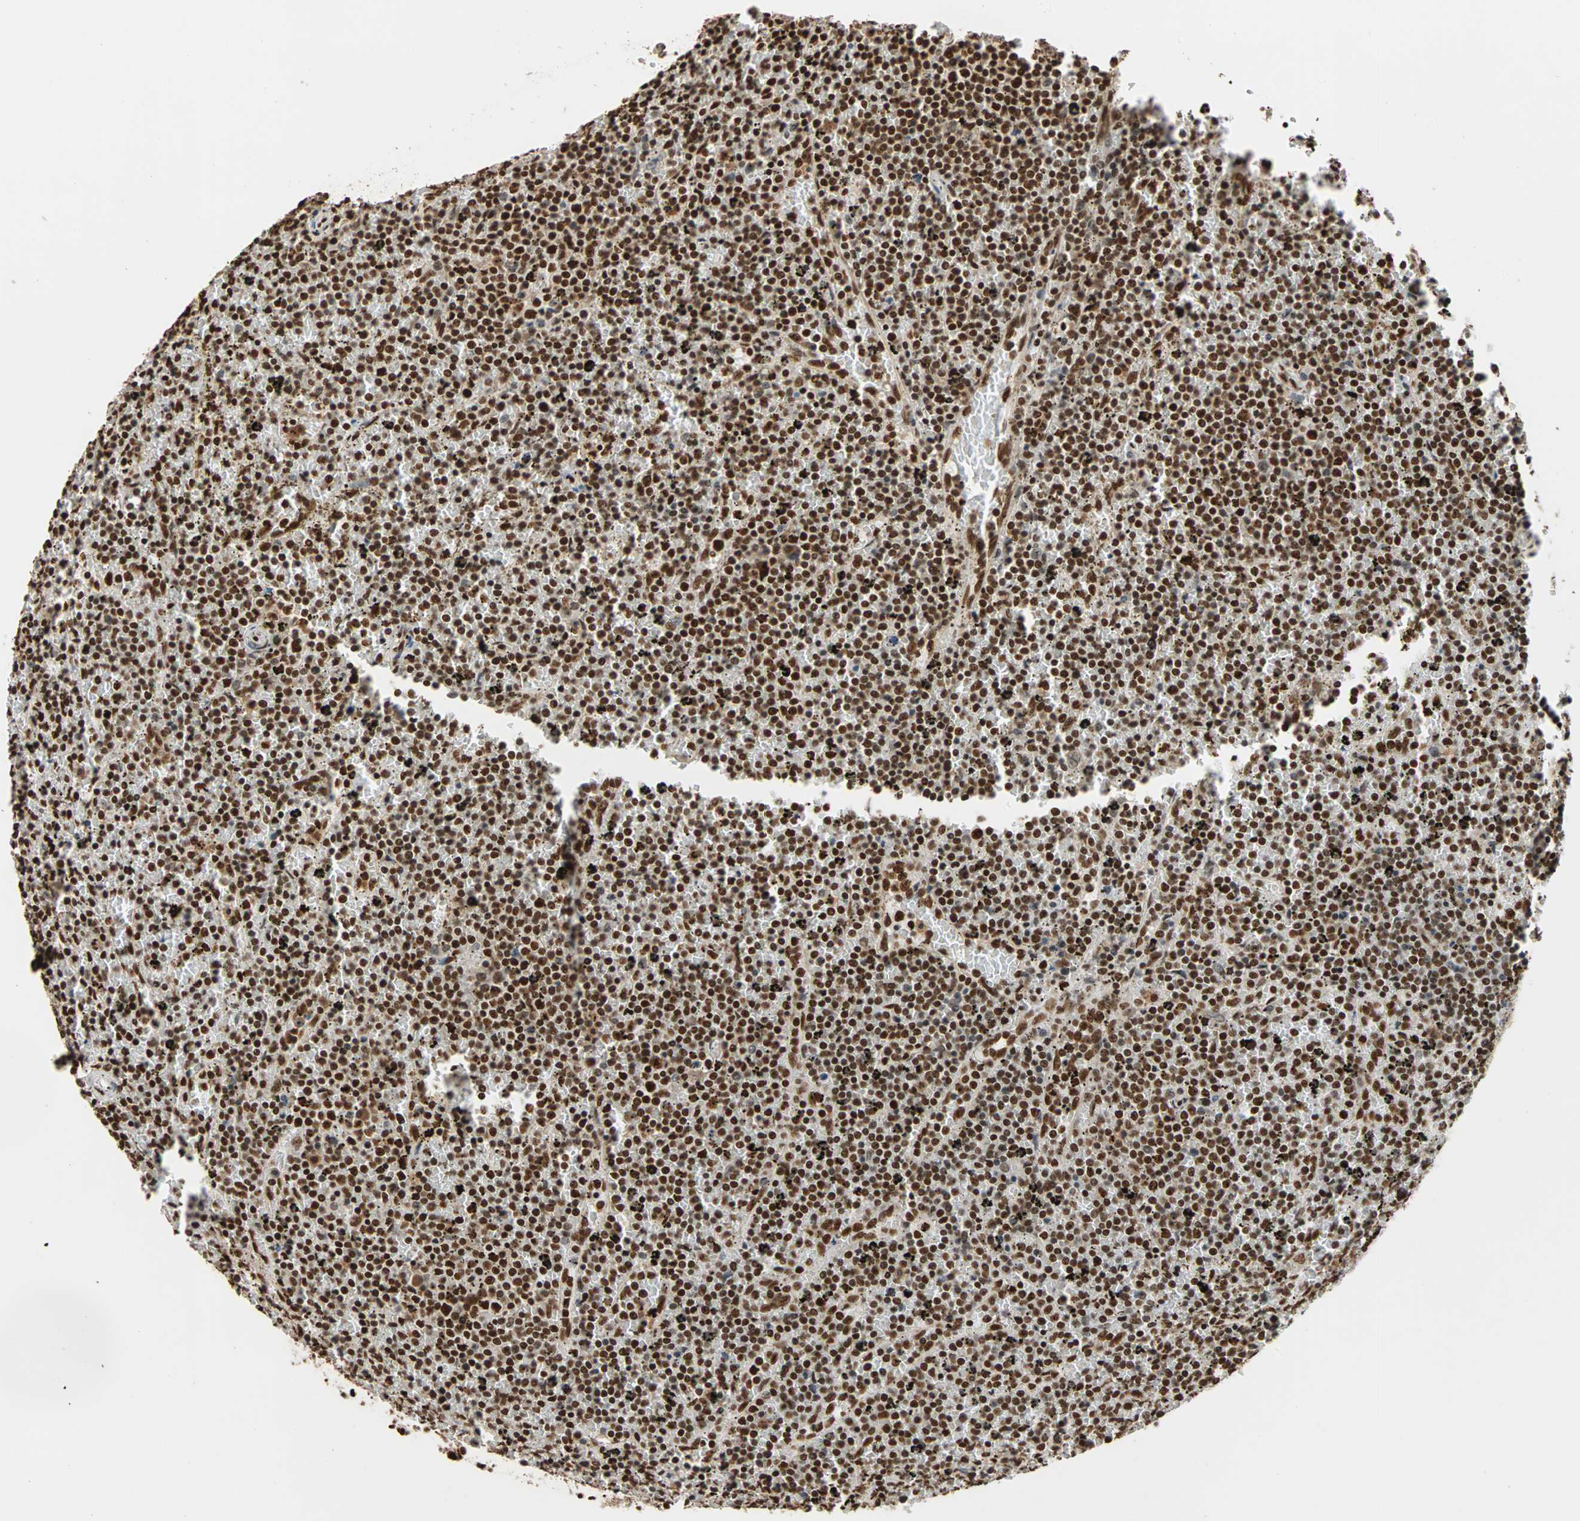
{"staining": {"intensity": "strong", "quantity": ">75%", "location": "nuclear"}, "tissue": "lymphoma", "cell_type": "Tumor cells", "image_type": "cancer", "snomed": [{"axis": "morphology", "description": "Malignant lymphoma, non-Hodgkin's type, Low grade"}, {"axis": "topography", "description": "Spleen"}], "caption": "Protein analysis of malignant lymphoma, non-Hodgkin's type (low-grade) tissue exhibits strong nuclear positivity in approximately >75% of tumor cells.", "gene": "ILF2", "patient": {"sex": "female", "age": 77}}